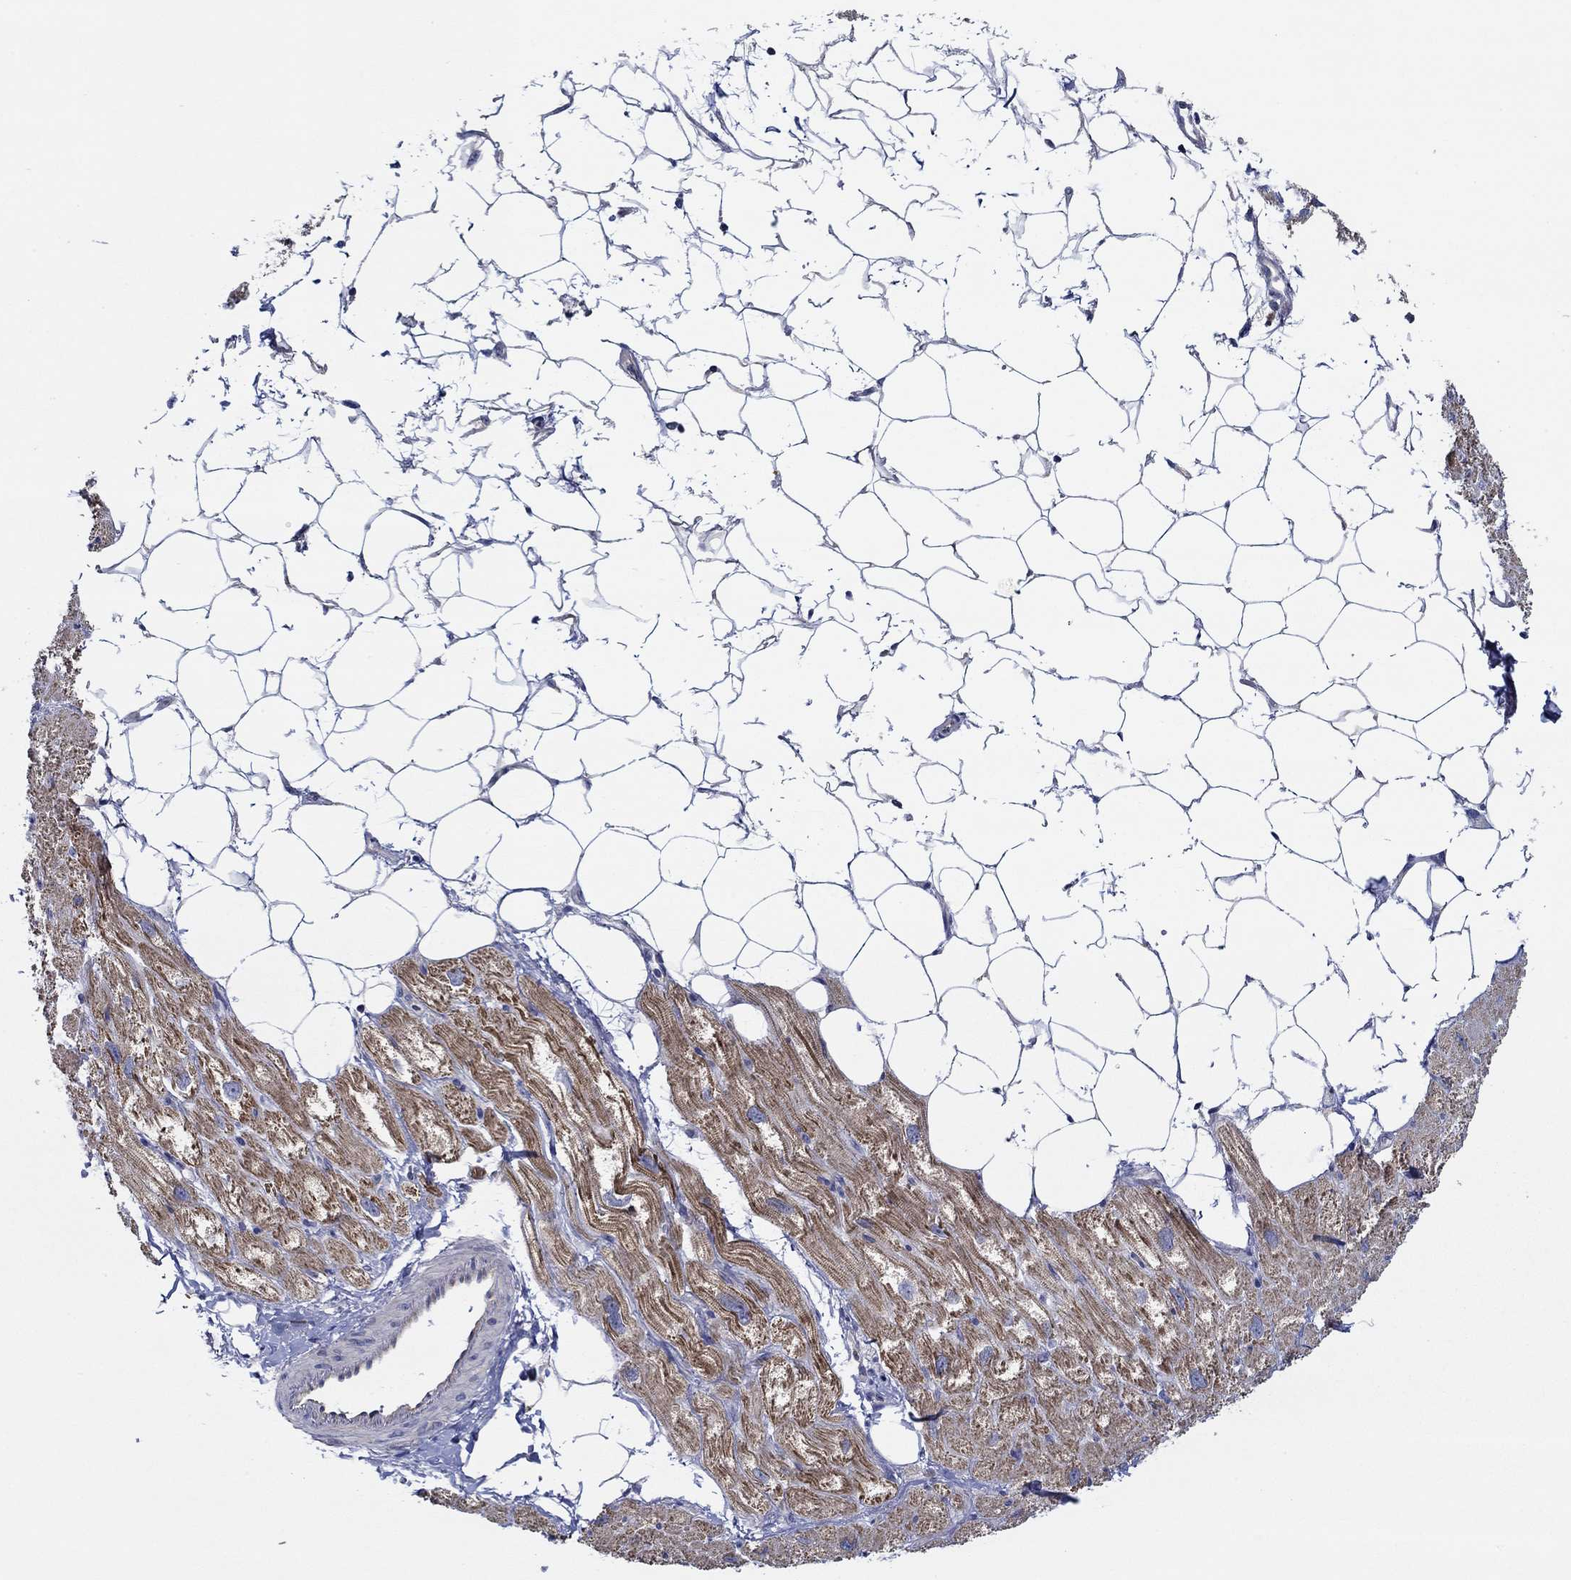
{"staining": {"intensity": "moderate", "quantity": "25%-75%", "location": "cytoplasmic/membranous"}, "tissue": "heart muscle", "cell_type": "Cardiomyocytes", "image_type": "normal", "snomed": [{"axis": "morphology", "description": "Normal tissue, NOS"}, {"axis": "topography", "description": "Heart"}], "caption": "This photomicrograph reveals normal heart muscle stained with immunohistochemistry to label a protein in brown. The cytoplasmic/membranous of cardiomyocytes show moderate positivity for the protein. Nuclei are counter-stained blue.", "gene": "CFAP61", "patient": {"sex": "male", "age": 66}}